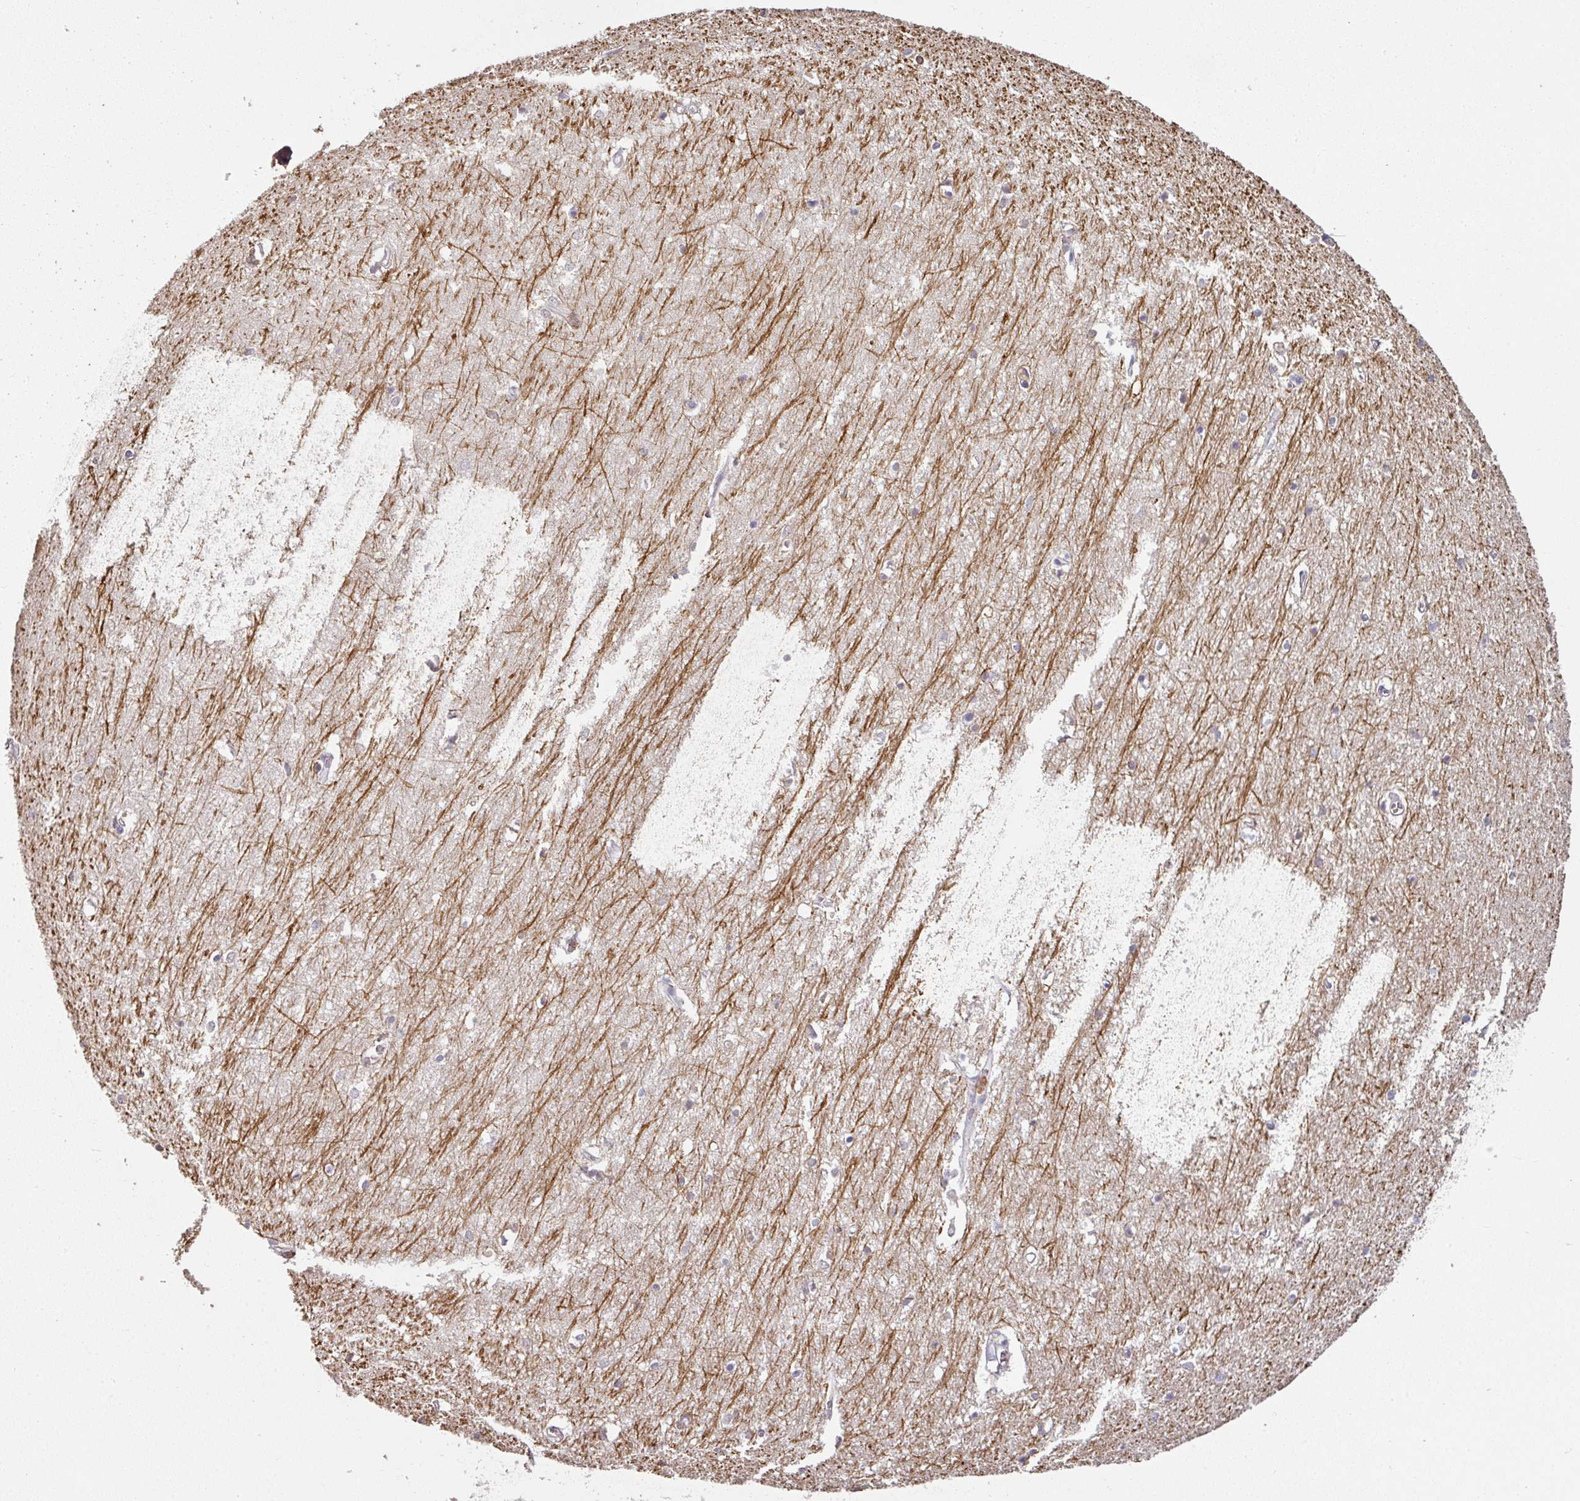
{"staining": {"intensity": "negative", "quantity": "none", "location": "none"}, "tissue": "hippocampus", "cell_type": "Glial cells", "image_type": "normal", "snomed": [{"axis": "morphology", "description": "Normal tissue, NOS"}, {"axis": "topography", "description": "Hippocampus"}], "caption": "IHC of benign hippocampus demonstrates no expression in glial cells. The staining is performed using DAB brown chromogen with nuclei counter-stained in using hematoxylin.", "gene": "OLFML2B", "patient": {"sex": "female", "age": 64}}